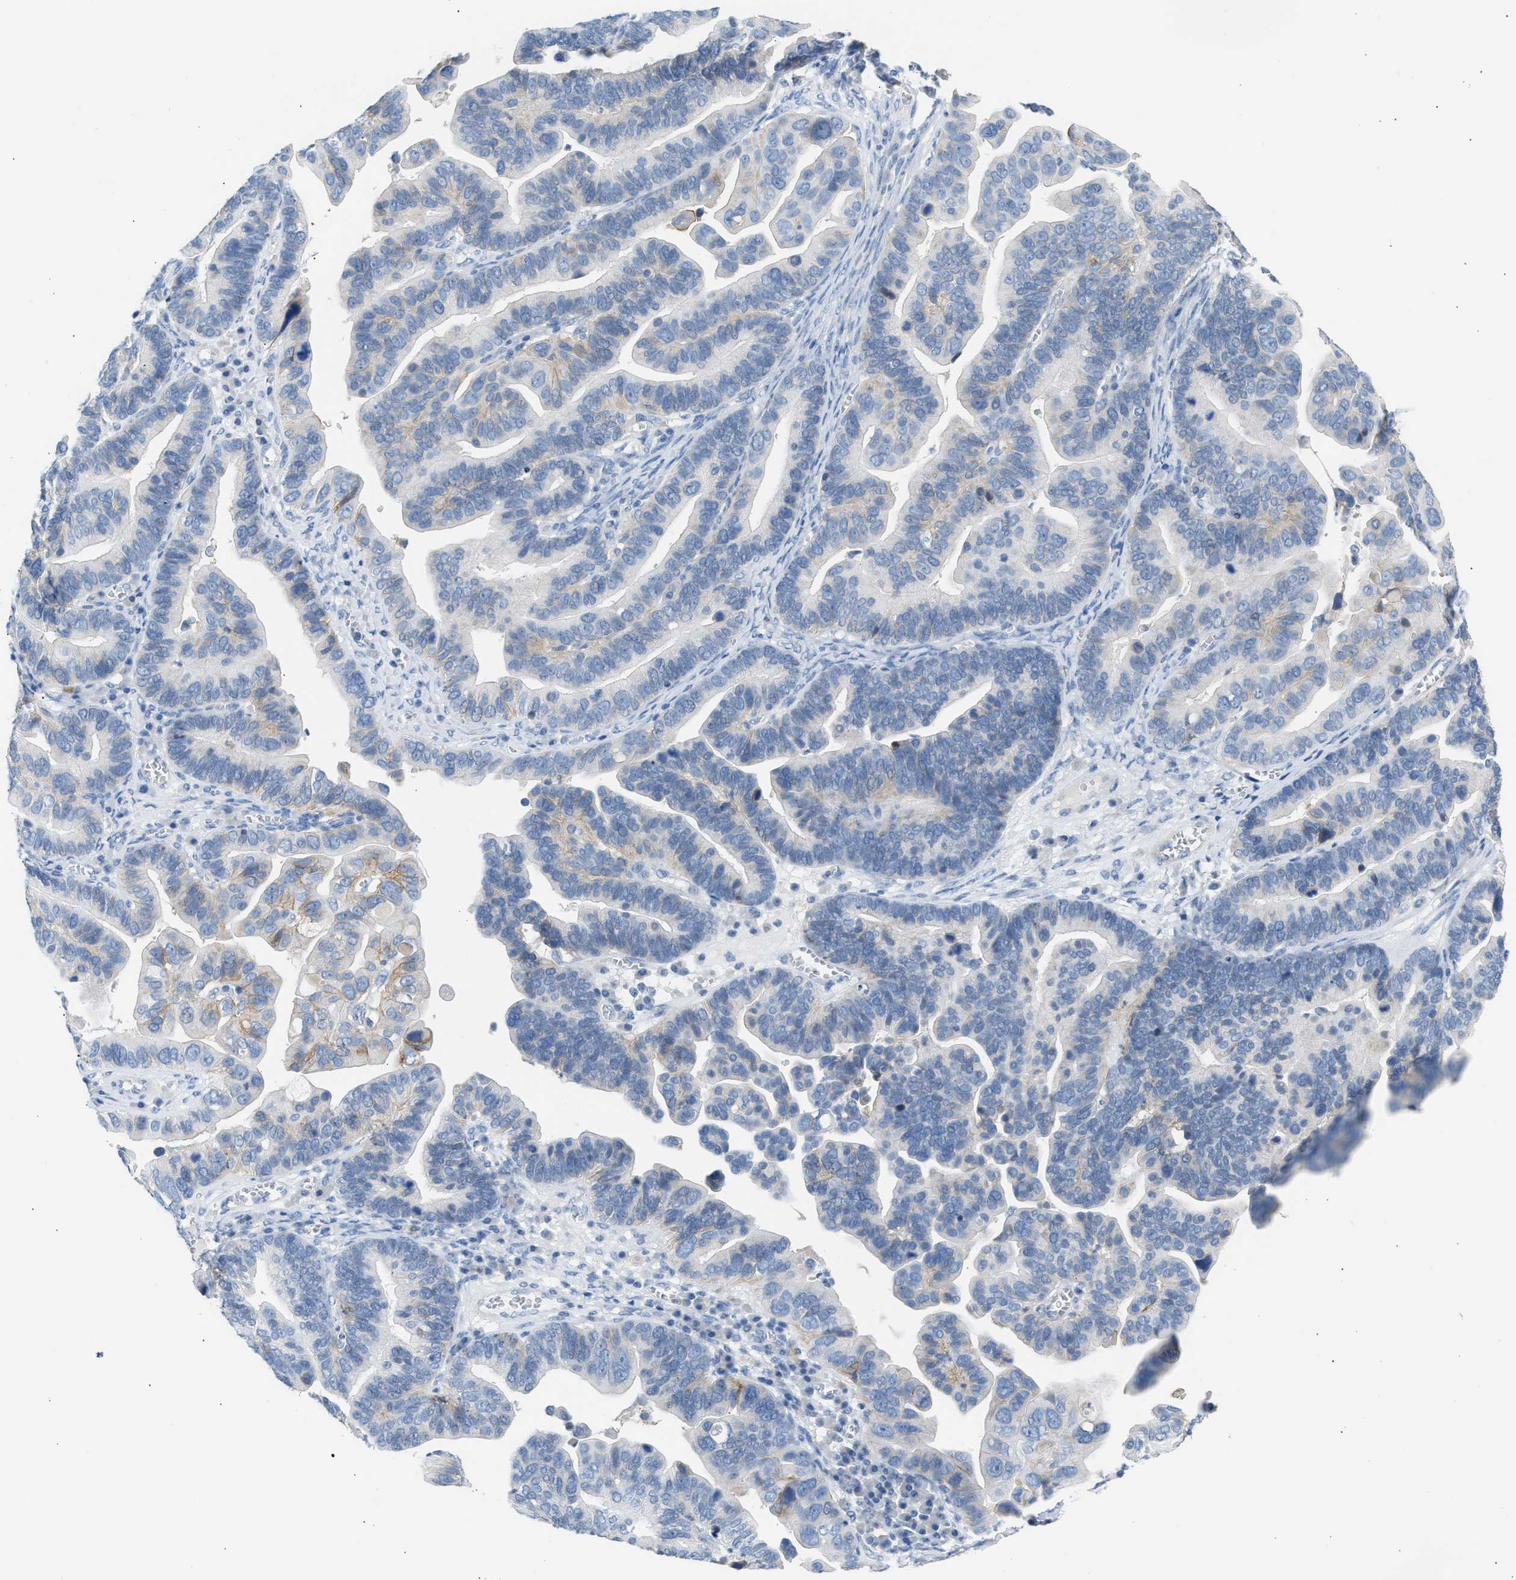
{"staining": {"intensity": "weak", "quantity": "25%-75%", "location": "cytoplasmic/membranous"}, "tissue": "ovarian cancer", "cell_type": "Tumor cells", "image_type": "cancer", "snomed": [{"axis": "morphology", "description": "Cystadenocarcinoma, serous, NOS"}, {"axis": "topography", "description": "Ovary"}], "caption": "A photomicrograph of serous cystadenocarcinoma (ovarian) stained for a protein reveals weak cytoplasmic/membranous brown staining in tumor cells.", "gene": "ERBB2", "patient": {"sex": "female", "age": 56}}